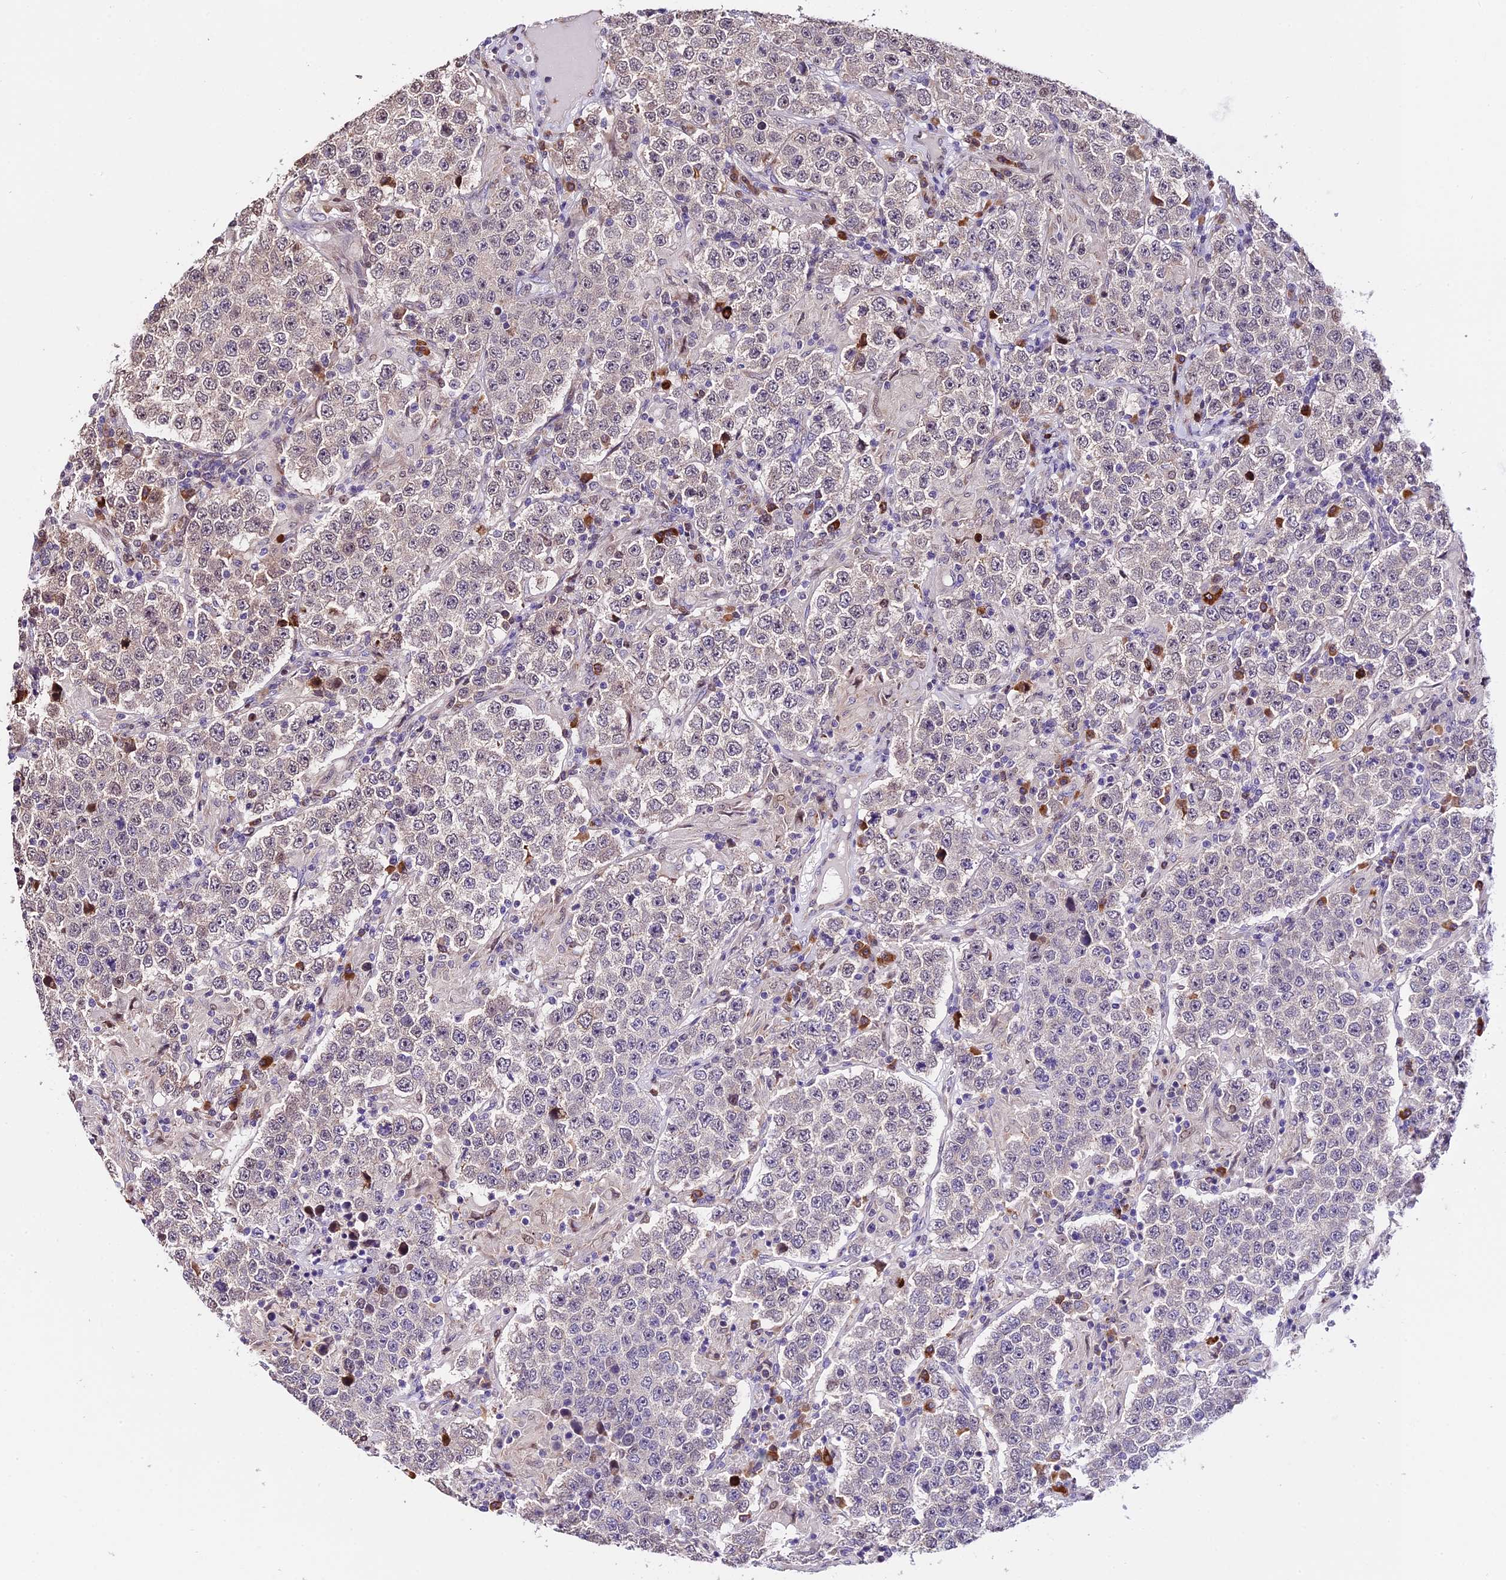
{"staining": {"intensity": "negative", "quantity": "none", "location": "none"}, "tissue": "testis cancer", "cell_type": "Tumor cells", "image_type": "cancer", "snomed": [{"axis": "morphology", "description": "Normal tissue, NOS"}, {"axis": "morphology", "description": "Urothelial carcinoma, High grade"}, {"axis": "morphology", "description": "Seminoma, NOS"}, {"axis": "morphology", "description": "Carcinoma, Embryonal, NOS"}, {"axis": "topography", "description": "Urinary bladder"}, {"axis": "topography", "description": "Testis"}], "caption": "IHC photomicrograph of neoplastic tissue: seminoma (testis) stained with DAB demonstrates no significant protein expression in tumor cells. (DAB immunohistochemistry (IHC), high magnification).", "gene": "HERPUD1", "patient": {"sex": "male", "age": 41}}